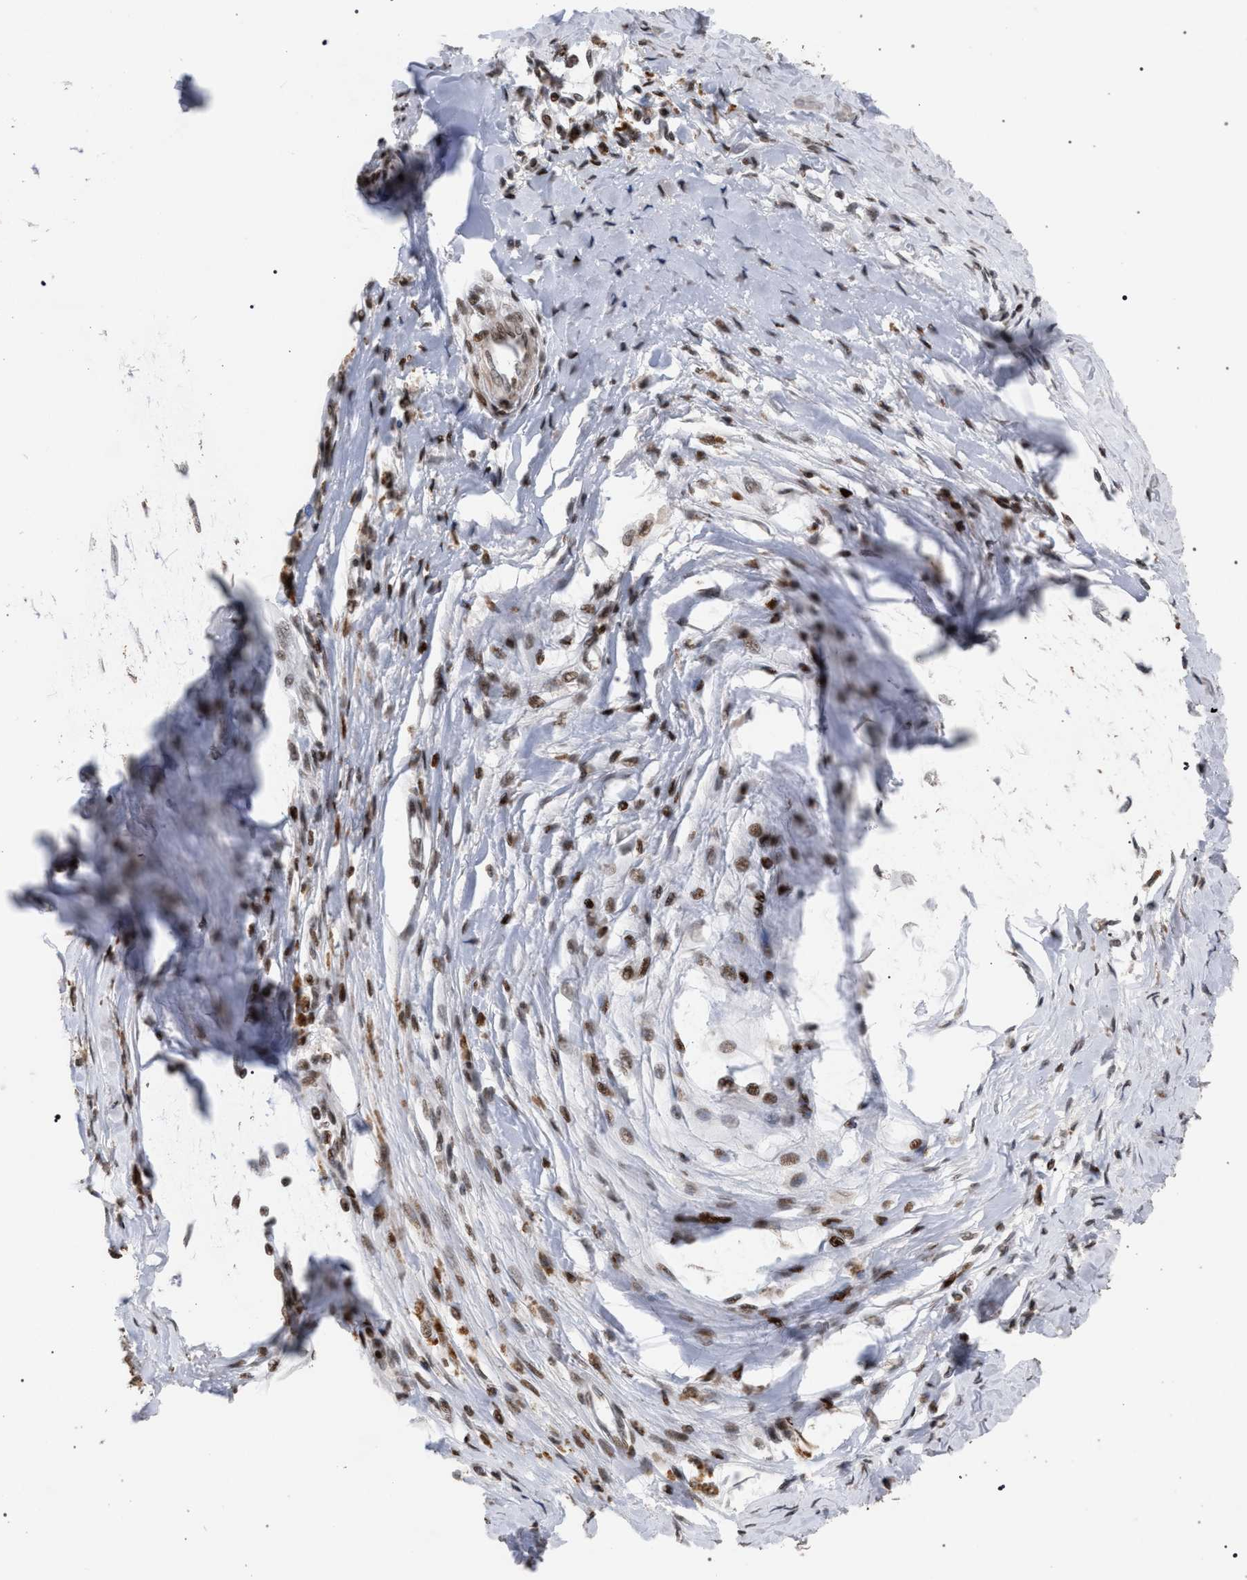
{"staining": {"intensity": "moderate", "quantity": ">75%", "location": "nuclear"}, "tissue": "melanoma", "cell_type": "Tumor cells", "image_type": "cancer", "snomed": [{"axis": "morphology", "description": "Malignant melanoma, Metastatic site"}, {"axis": "topography", "description": "Lymph node"}], "caption": "Protein positivity by immunohistochemistry exhibits moderate nuclear positivity in approximately >75% of tumor cells in melanoma.", "gene": "FOXD3", "patient": {"sex": "male", "age": 59}}